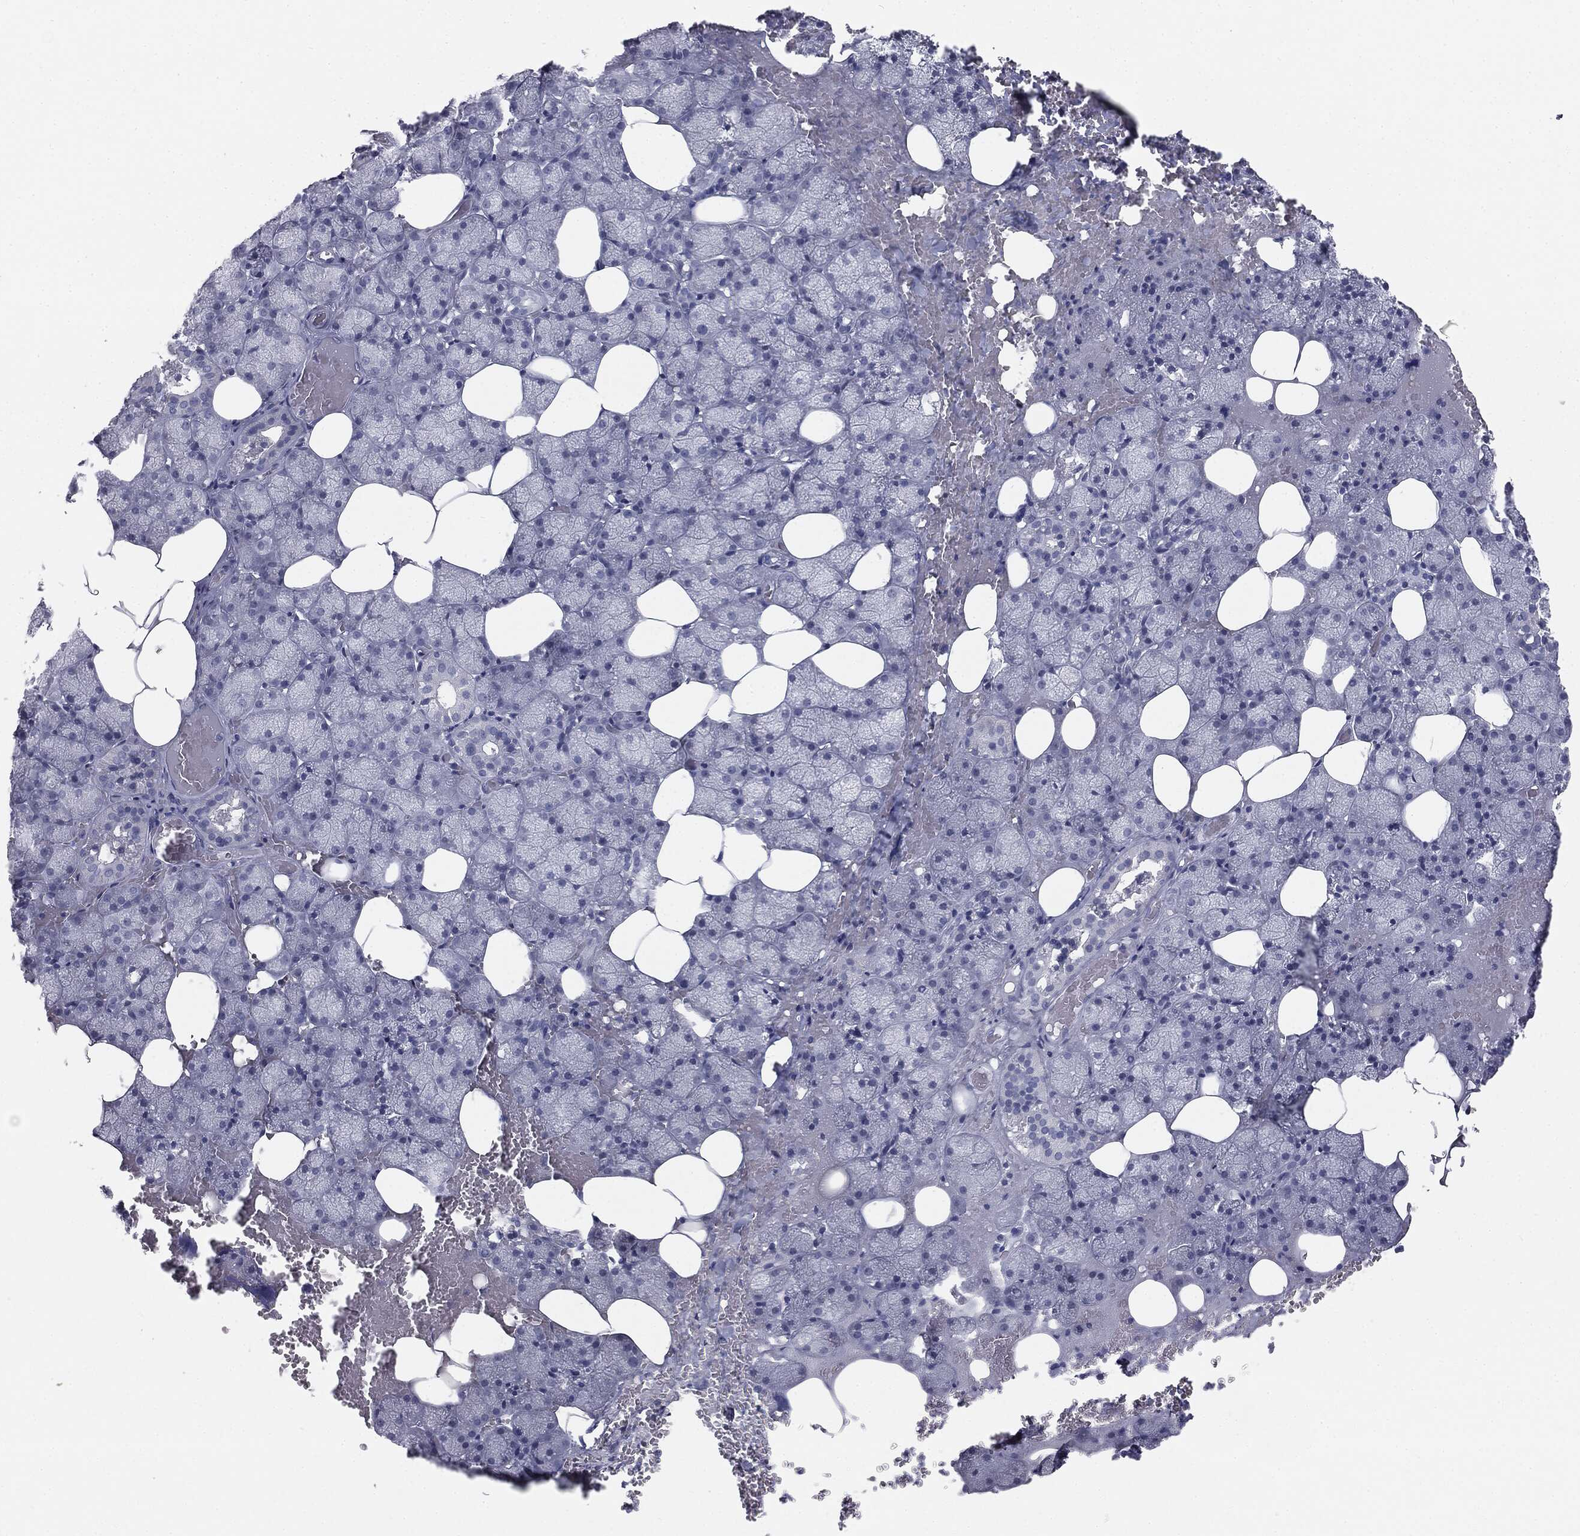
{"staining": {"intensity": "negative", "quantity": "none", "location": "none"}, "tissue": "salivary gland", "cell_type": "Glandular cells", "image_type": "normal", "snomed": [{"axis": "morphology", "description": "Normal tissue, NOS"}, {"axis": "topography", "description": "Salivary gland"}], "caption": "Photomicrograph shows no protein staining in glandular cells of normal salivary gland.", "gene": "MUC5AC", "patient": {"sex": "male", "age": 38}}